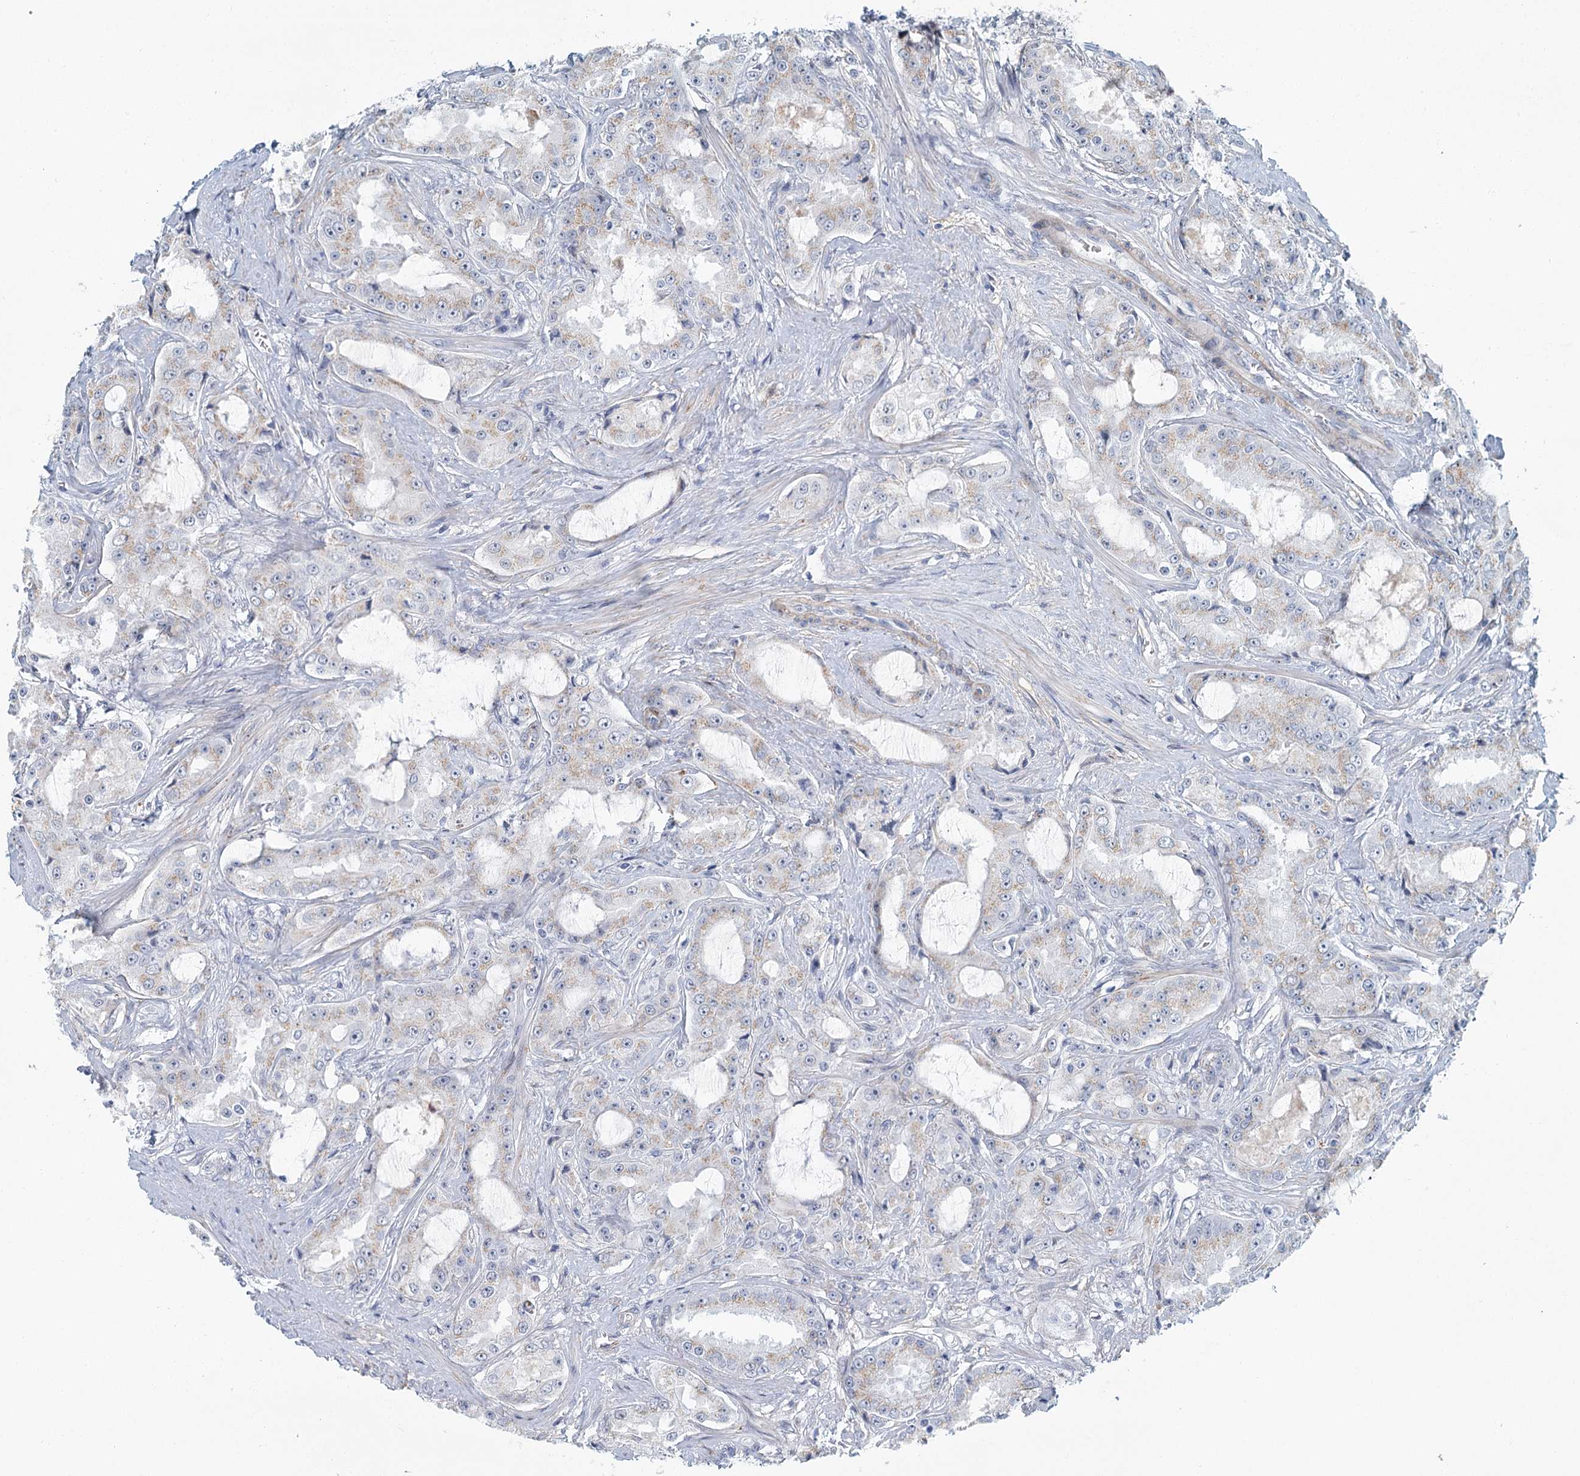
{"staining": {"intensity": "negative", "quantity": "none", "location": "none"}, "tissue": "prostate cancer", "cell_type": "Tumor cells", "image_type": "cancer", "snomed": [{"axis": "morphology", "description": "Adenocarcinoma, High grade"}, {"axis": "topography", "description": "Prostate"}], "caption": "DAB immunohistochemical staining of human adenocarcinoma (high-grade) (prostate) demonstrates no significant staining in tumor cells.", "gene": "ZNF527", "patient": {"sex": "male", "age": 73}}